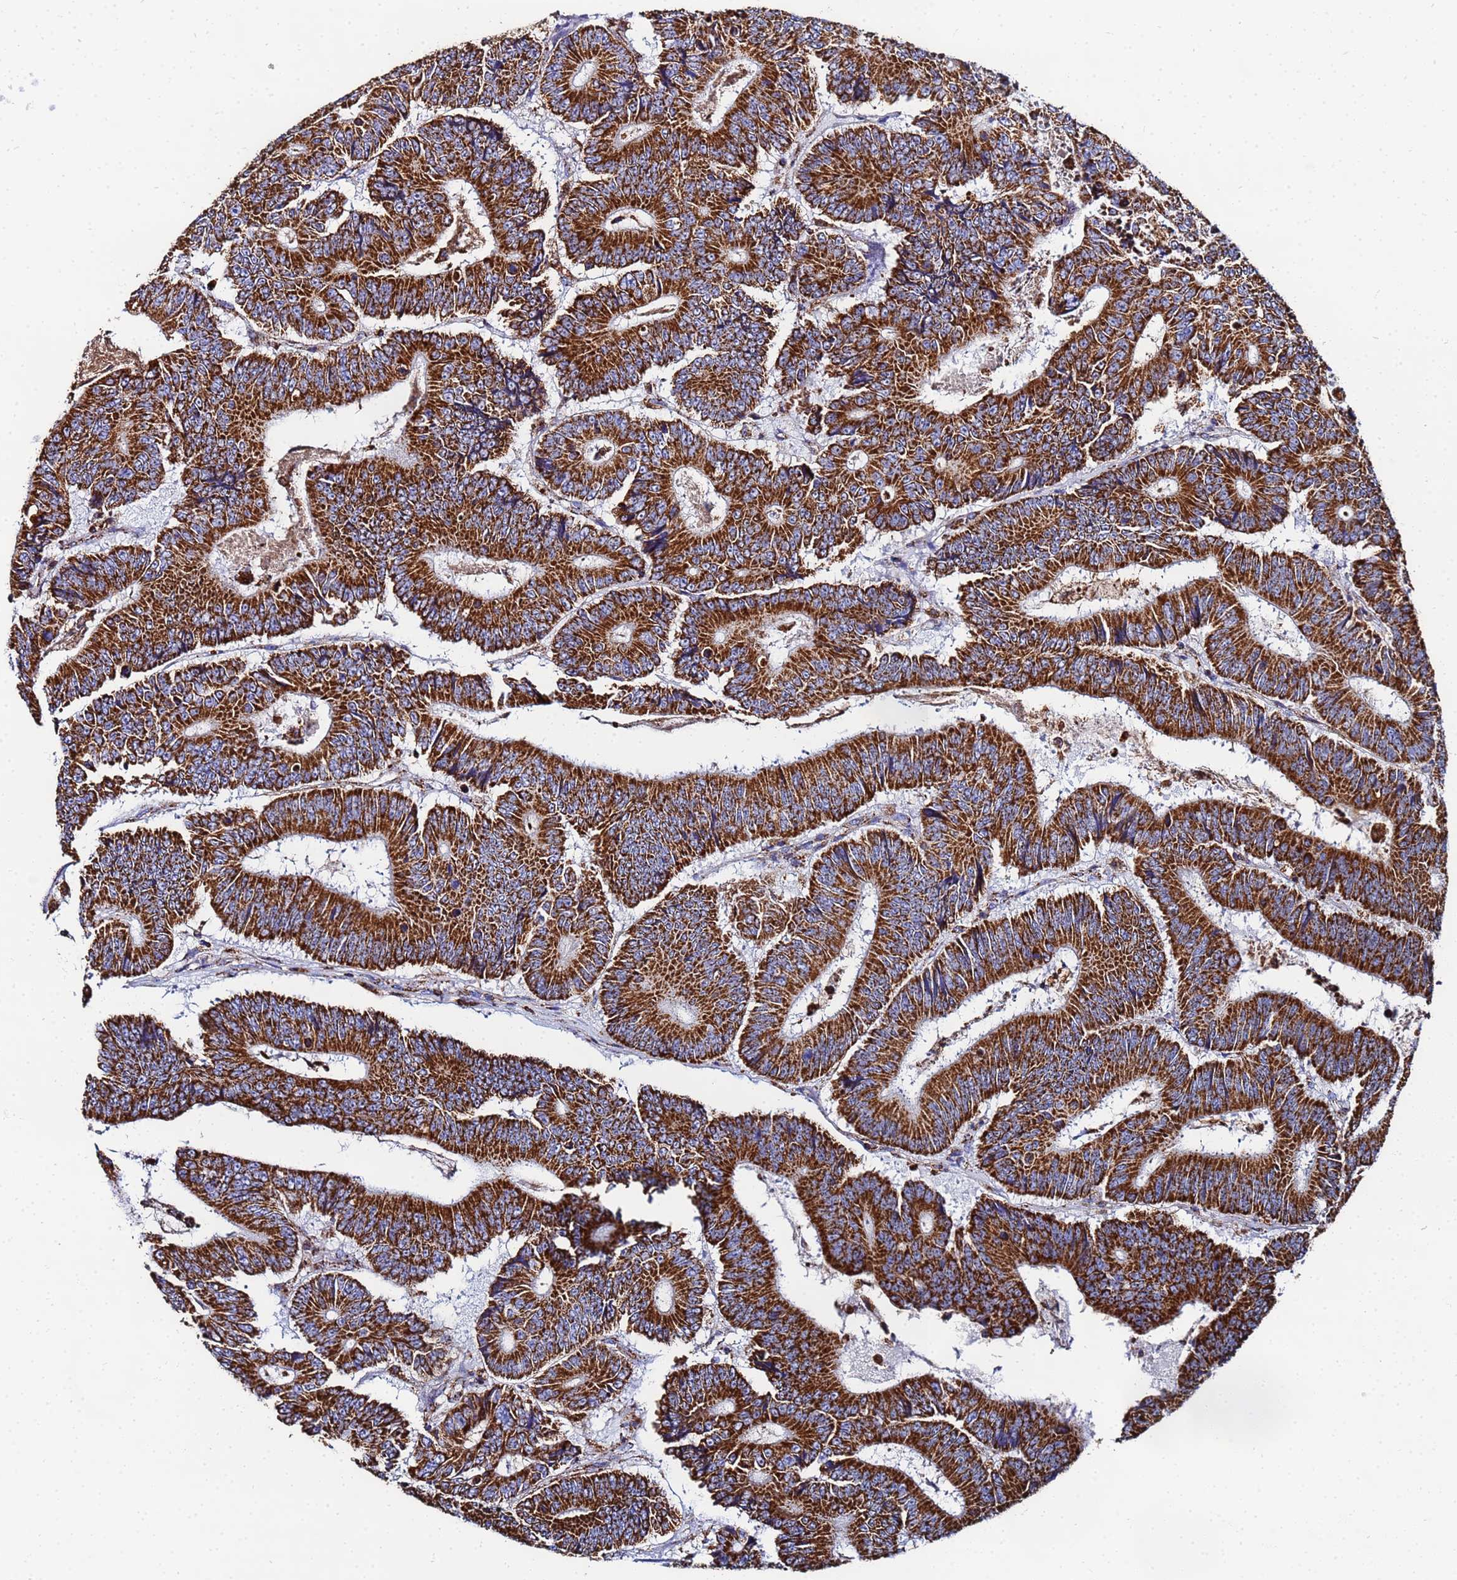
{"staining": {"intensity": "strong", "quantity": ">75%", "location": "cytoplasmic/membranous"}, "tissue": "colorectal cancer", "cell_type": "Tumor cells", "image_type": "cancer", "snomed": [{"axis": "morphology", "description": "Adenocarcinoma, NOS"}, {"axis": "topography", "description": "Colon"}], "caption": "The micrograph demonstrates a brown stain indicating the presence of a protein in the cytoplasmic/membranous of tumor cells in colorectal adenocarcinoma. (Brightfield microscopy of DAB IHC at high magnification).", "gene": "GLUD1", "patient": {"sex": "male", "age": 83}}